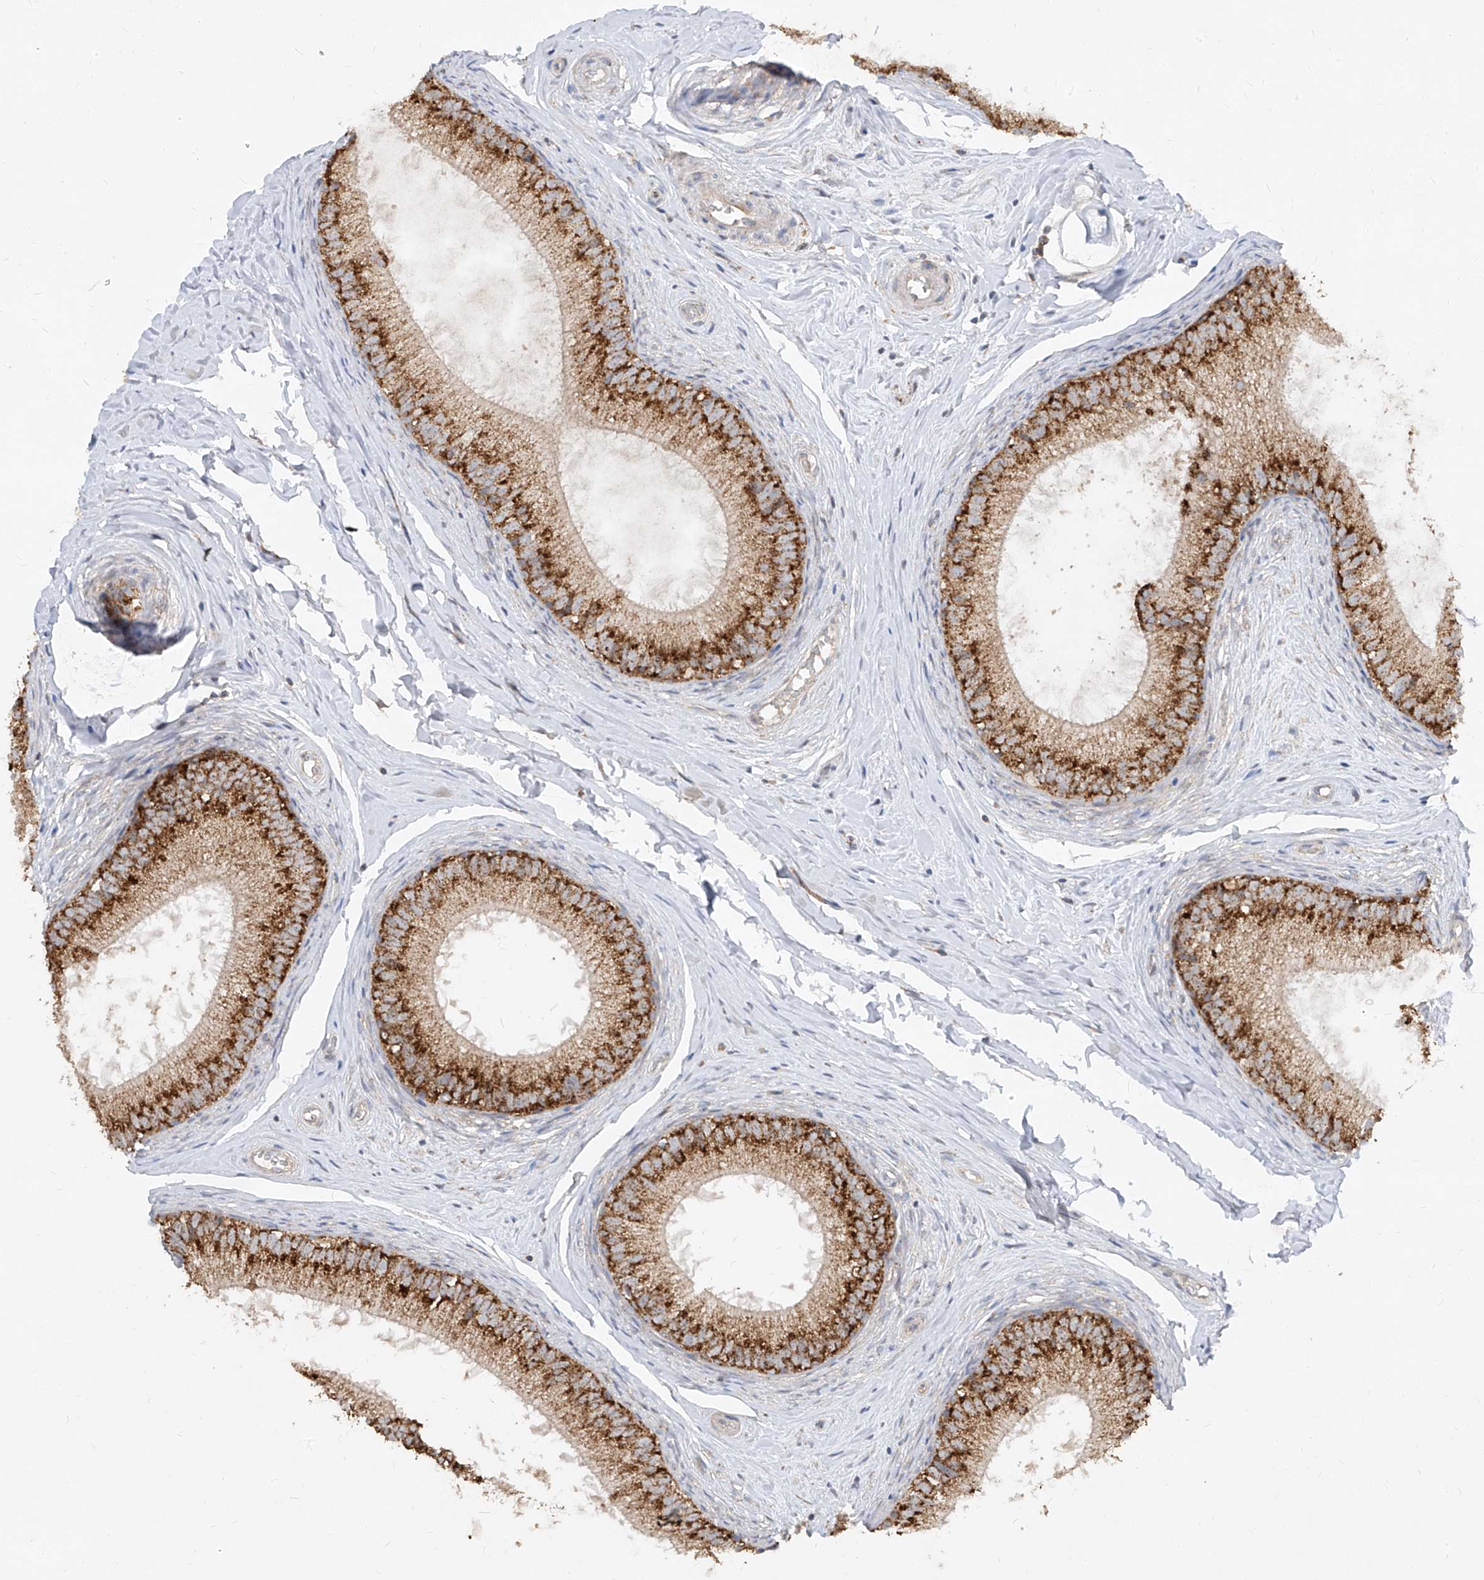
{"staining": {"intensity": "strong", "quantity": ">75%", "location": "cytoplasmic/membranous"}, "tissue": "epididymis", "cell_type": "Glandular cells", "image_type": "normal", "snomed": [{"axis": "morphology", "description": "Normal tissue, NOS"}, {"axis": "topography", "description": "Epididymis"}], "caption": "Brown immunohistochemical staining in normal epididymis displays strong cytoplasmic/membranous expression in about >75% of glandular cells. (DAB = brown stain, brightfield microscopy at high magnification).", "gene": "ABCD3", "patient": {"sex": "male", "age": 34}}